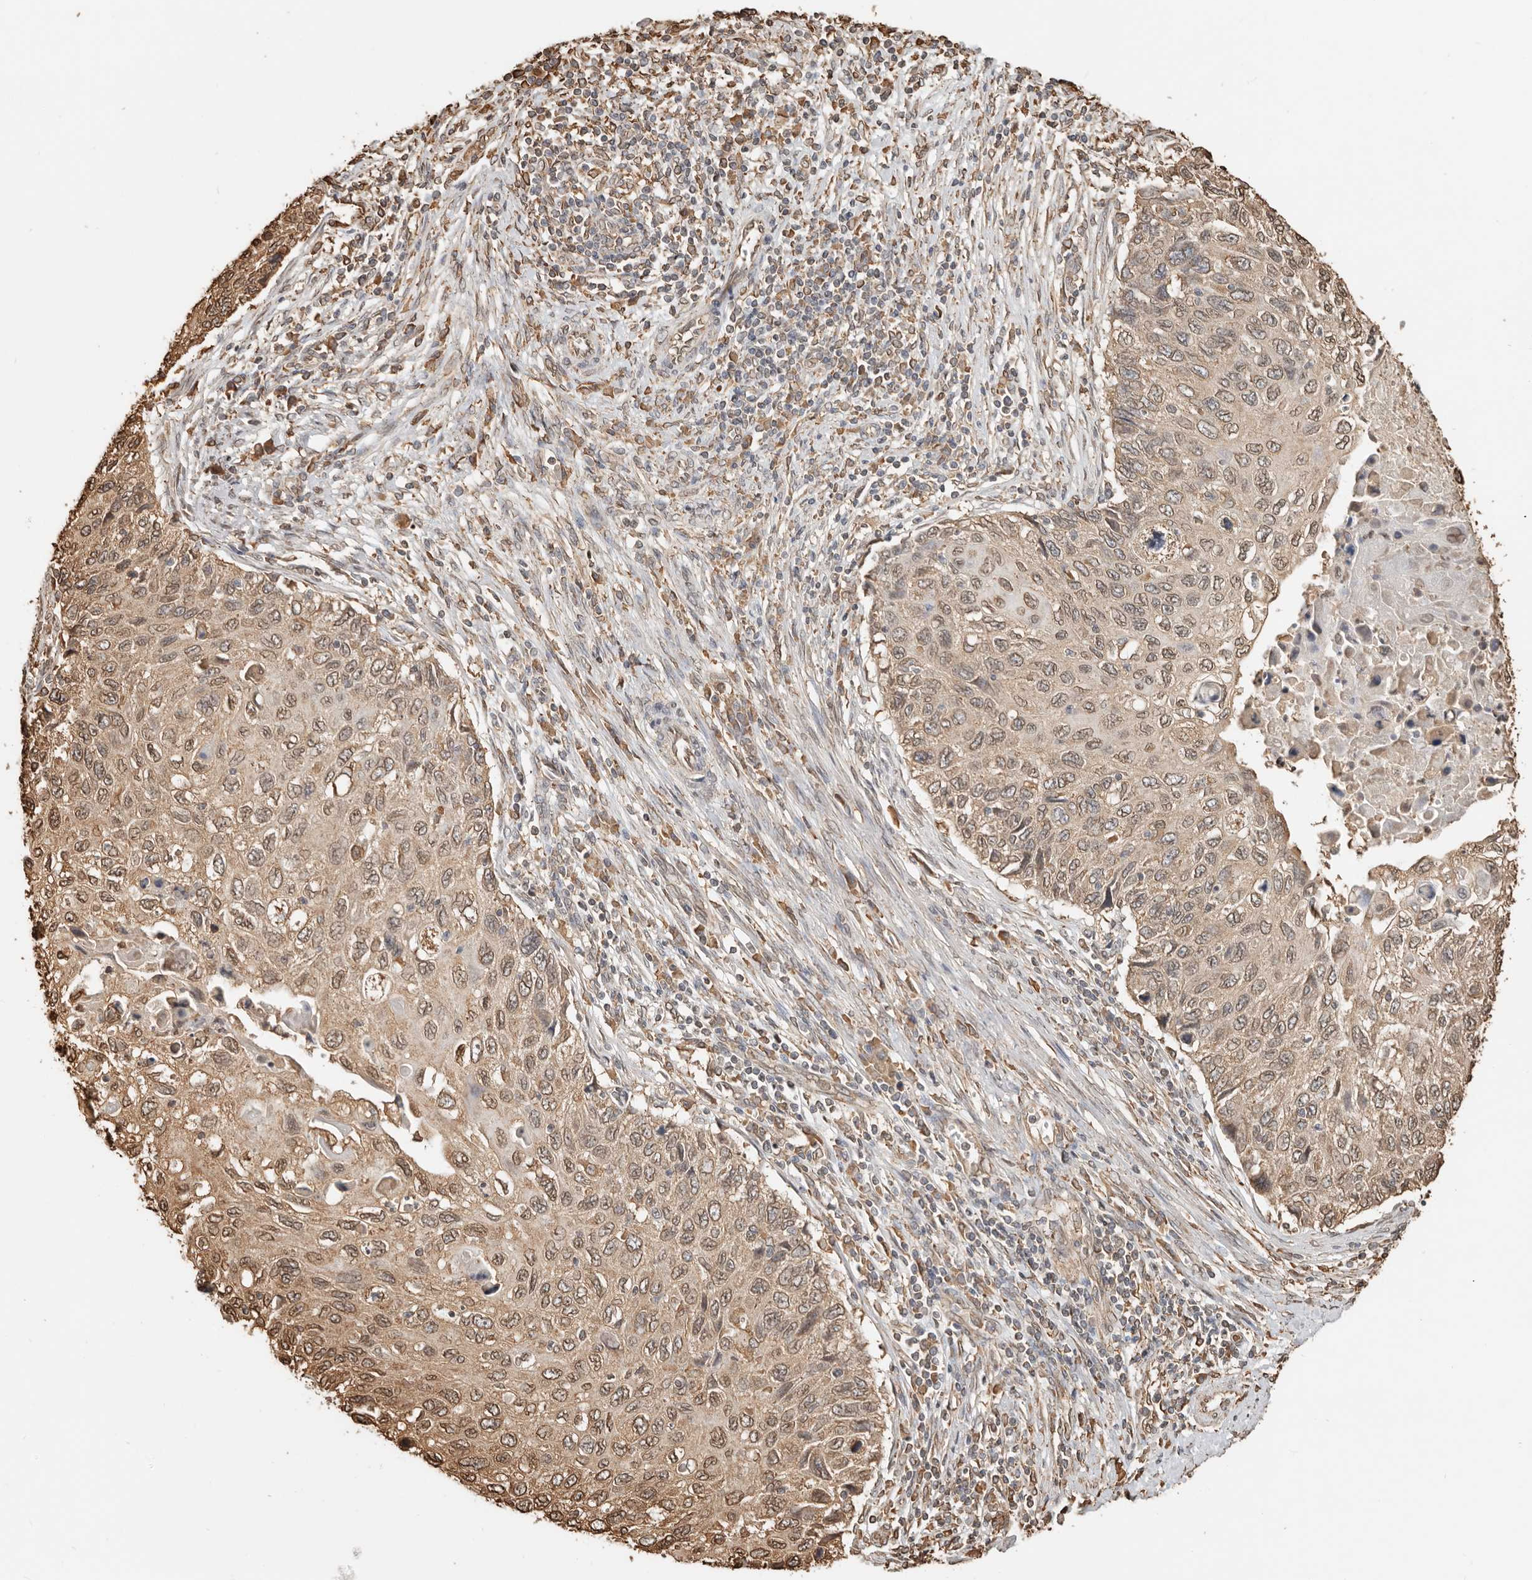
{"staining": {"intensity": "weak", "quantity": ">75%", "location": "cytoplasmic/membranous,nuclear"}, "tissue": "cervical cancer", "cell_type": "Tumor cells", "image_type": "cancer", "snomed": [{"axis": "morphology", "description": "Squamous cell carcinoma, NOS"}, {"axis": "topography", "description": "Cervix"}], "caption": "This is a micrograph of immunohistochemistry (IHC) staining of cervical cancer, which shows weak positivity in the cytoplasmic/membranous and nuclear of tumor cells.", "gene": "ARHGEF10L", "patient": {"sex": "female", "age": 70}}